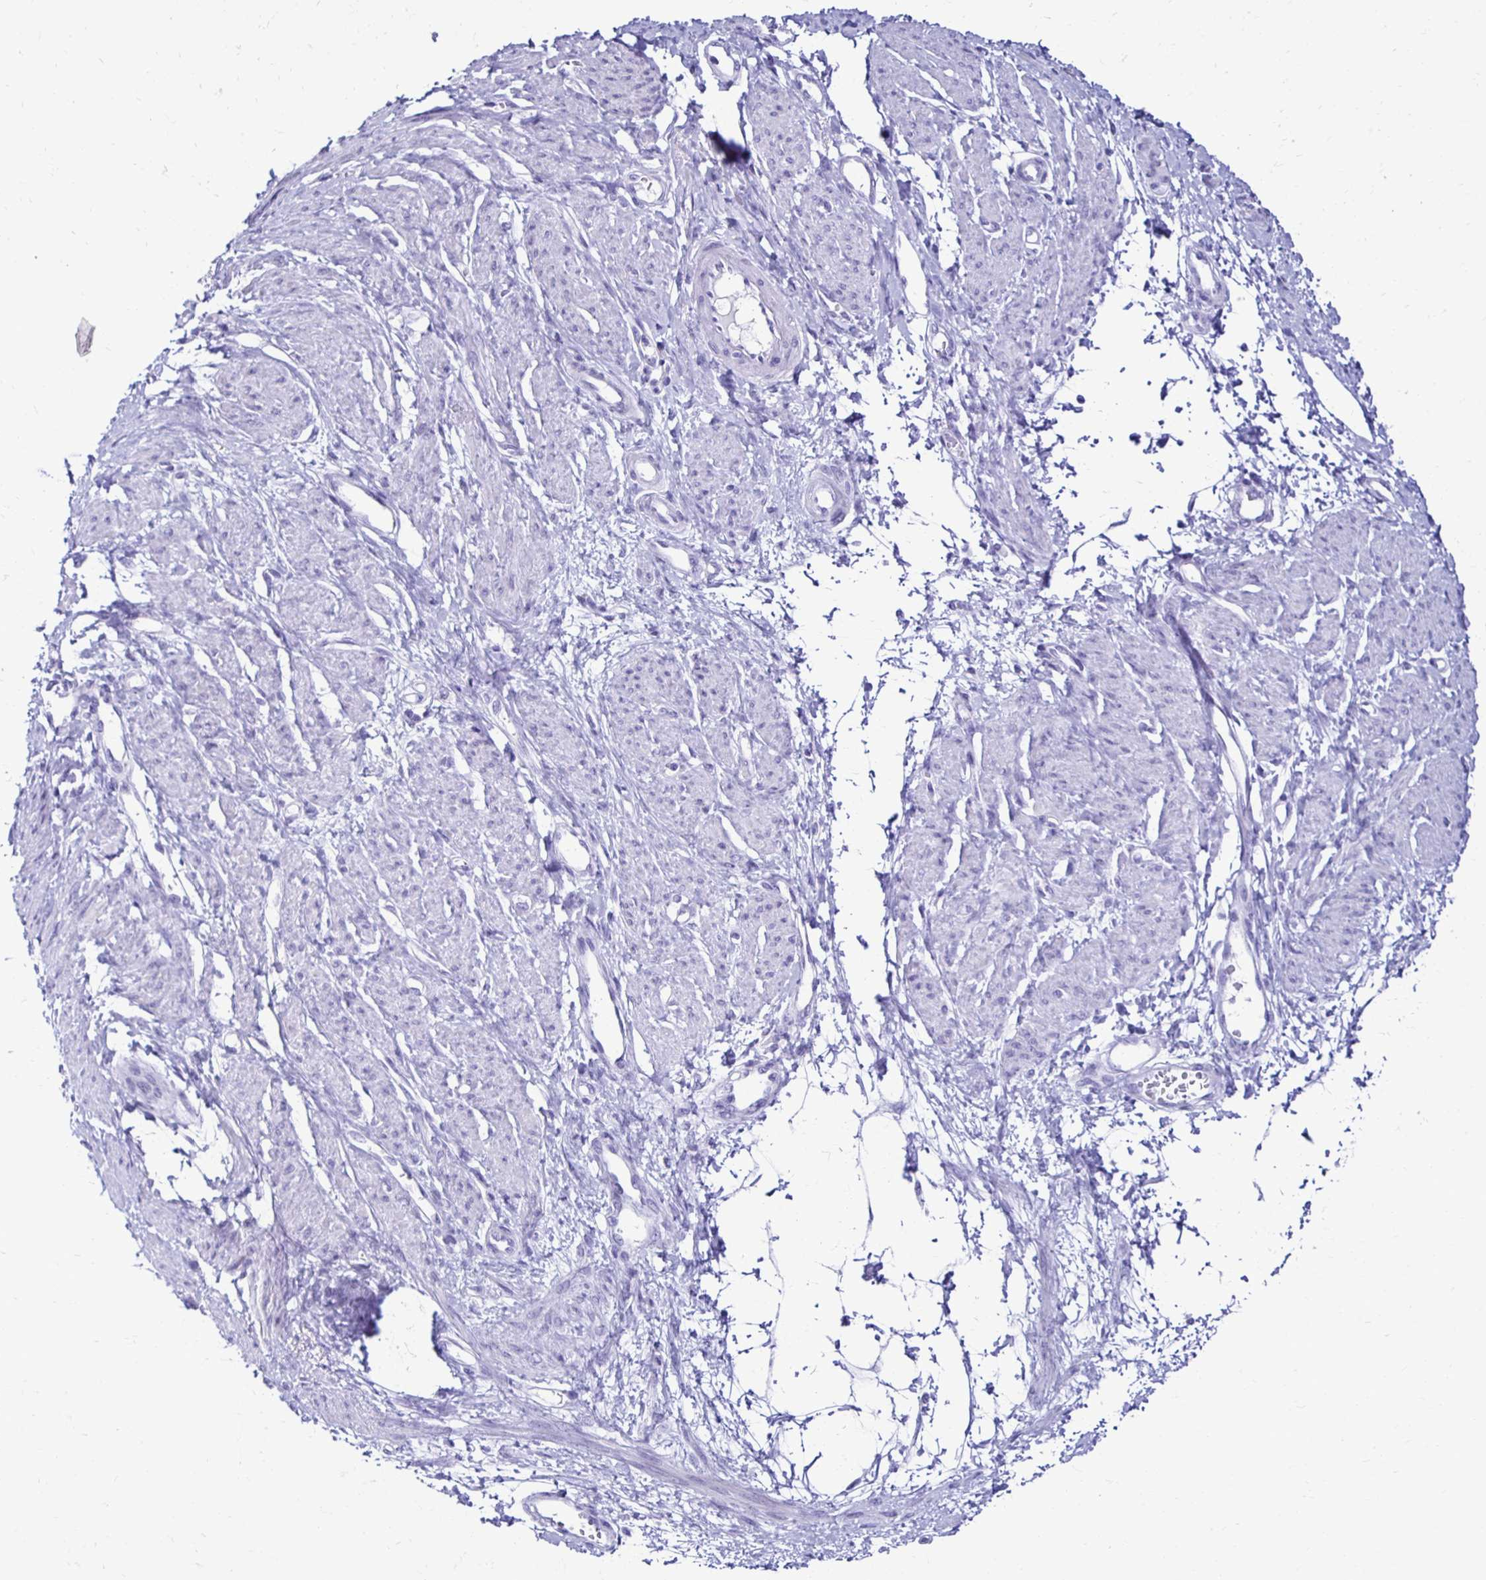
{"staining": {"intensity": "negative", "quantity": "none", "location": "none"}, "tissue": "smooth muscle", "cell_type": "Smooth muscle cells", "image_type": "normal", "snomed": [{"axis": "morphology", "description": "Normal tissue, NOS"}, {"axis": "topography", "description": "Smooth muscle"}, {"axis": "topography", "description": "Uterus"}], "caption": "Immunohistochemistry (IHC) image of benign smooth muscle: smooth muscle stained with DAB reveals no significant protein expression in smooth muscle cells.", "gene": "CST5", "patient": {"sex": "female", "age": 39}}